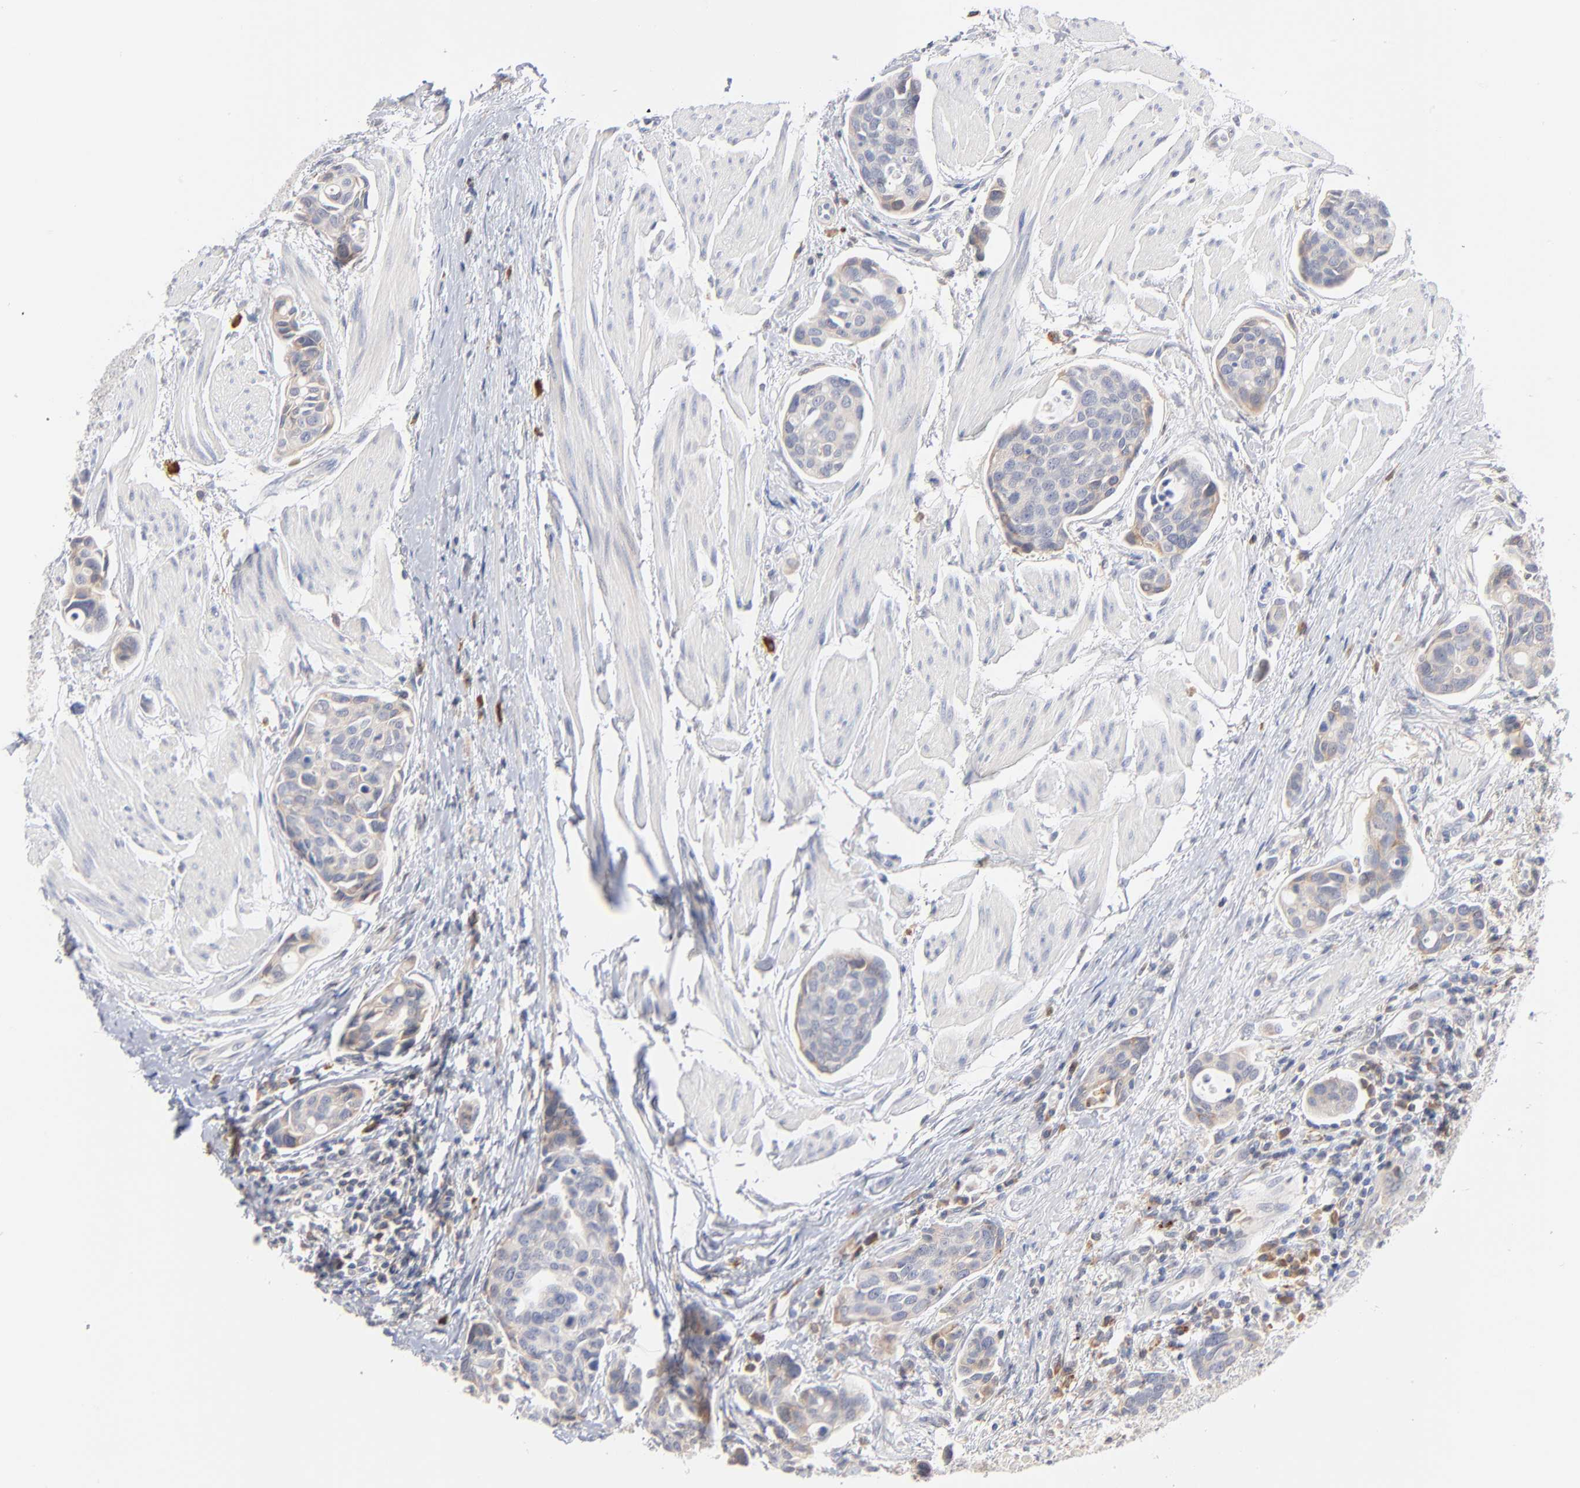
{"staining": {"intensity": "weak", "quantity": "25%-75%", "location": "cytoplasmic/membranous"}, "tissue": "urothelial cancer", "cell_type": "Tumor cells", "image_type": "cancer", "snomed": [{"axis": "morphology", "description": "Urothelial carcinoma, High grade"}, {"axis": "topography", "description": "Urinary bladder"}], "caption": "Immunohistochemistry (IHC) of urothelial cancer reveals low levels of weak cytoplasmic/membranous positivity in about 25%-75% of tumor cells. (brown staining indicates protein expression, while blue staining denotes nuclei).", "gene": "F12", "patient": {"sex": "male", "age": 78}}